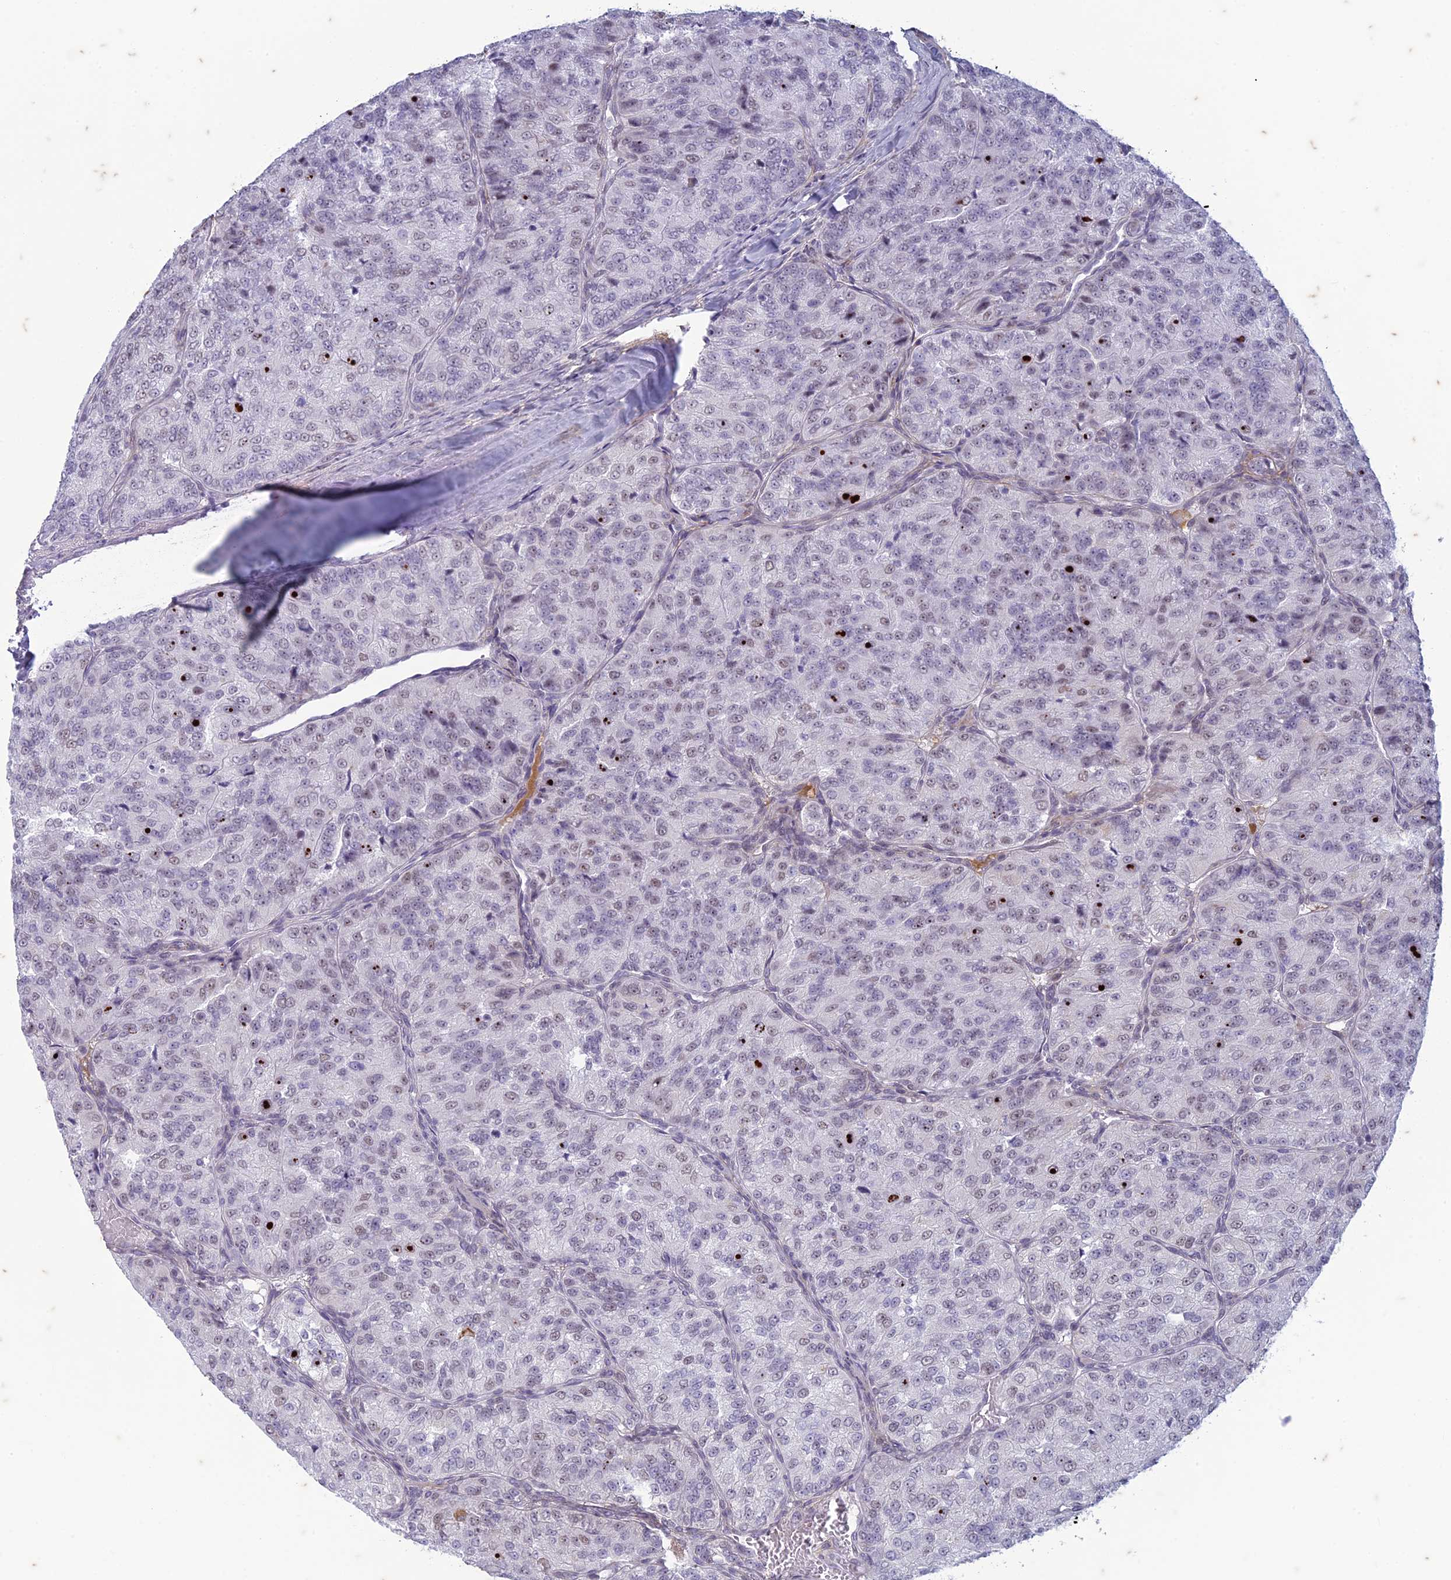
{"staining": {"intensity": "weak", "quantity": "<25%", "location": "nuclear"}, "tissue": "renal cancer", "cell_type": "Tumor cells", "image_type": "cancer", "snomed": [{"axis": "morphology", "description": "Adenocarcinoma, NOS"}, {"axis": "topography", "description": "Kidney"}], "caption": "Photomicrograph shows no significant protein staining in tumor cells of renal cancer.", "gene": "PABPN1L", "patient": {"sex": "female", "age": 63}}